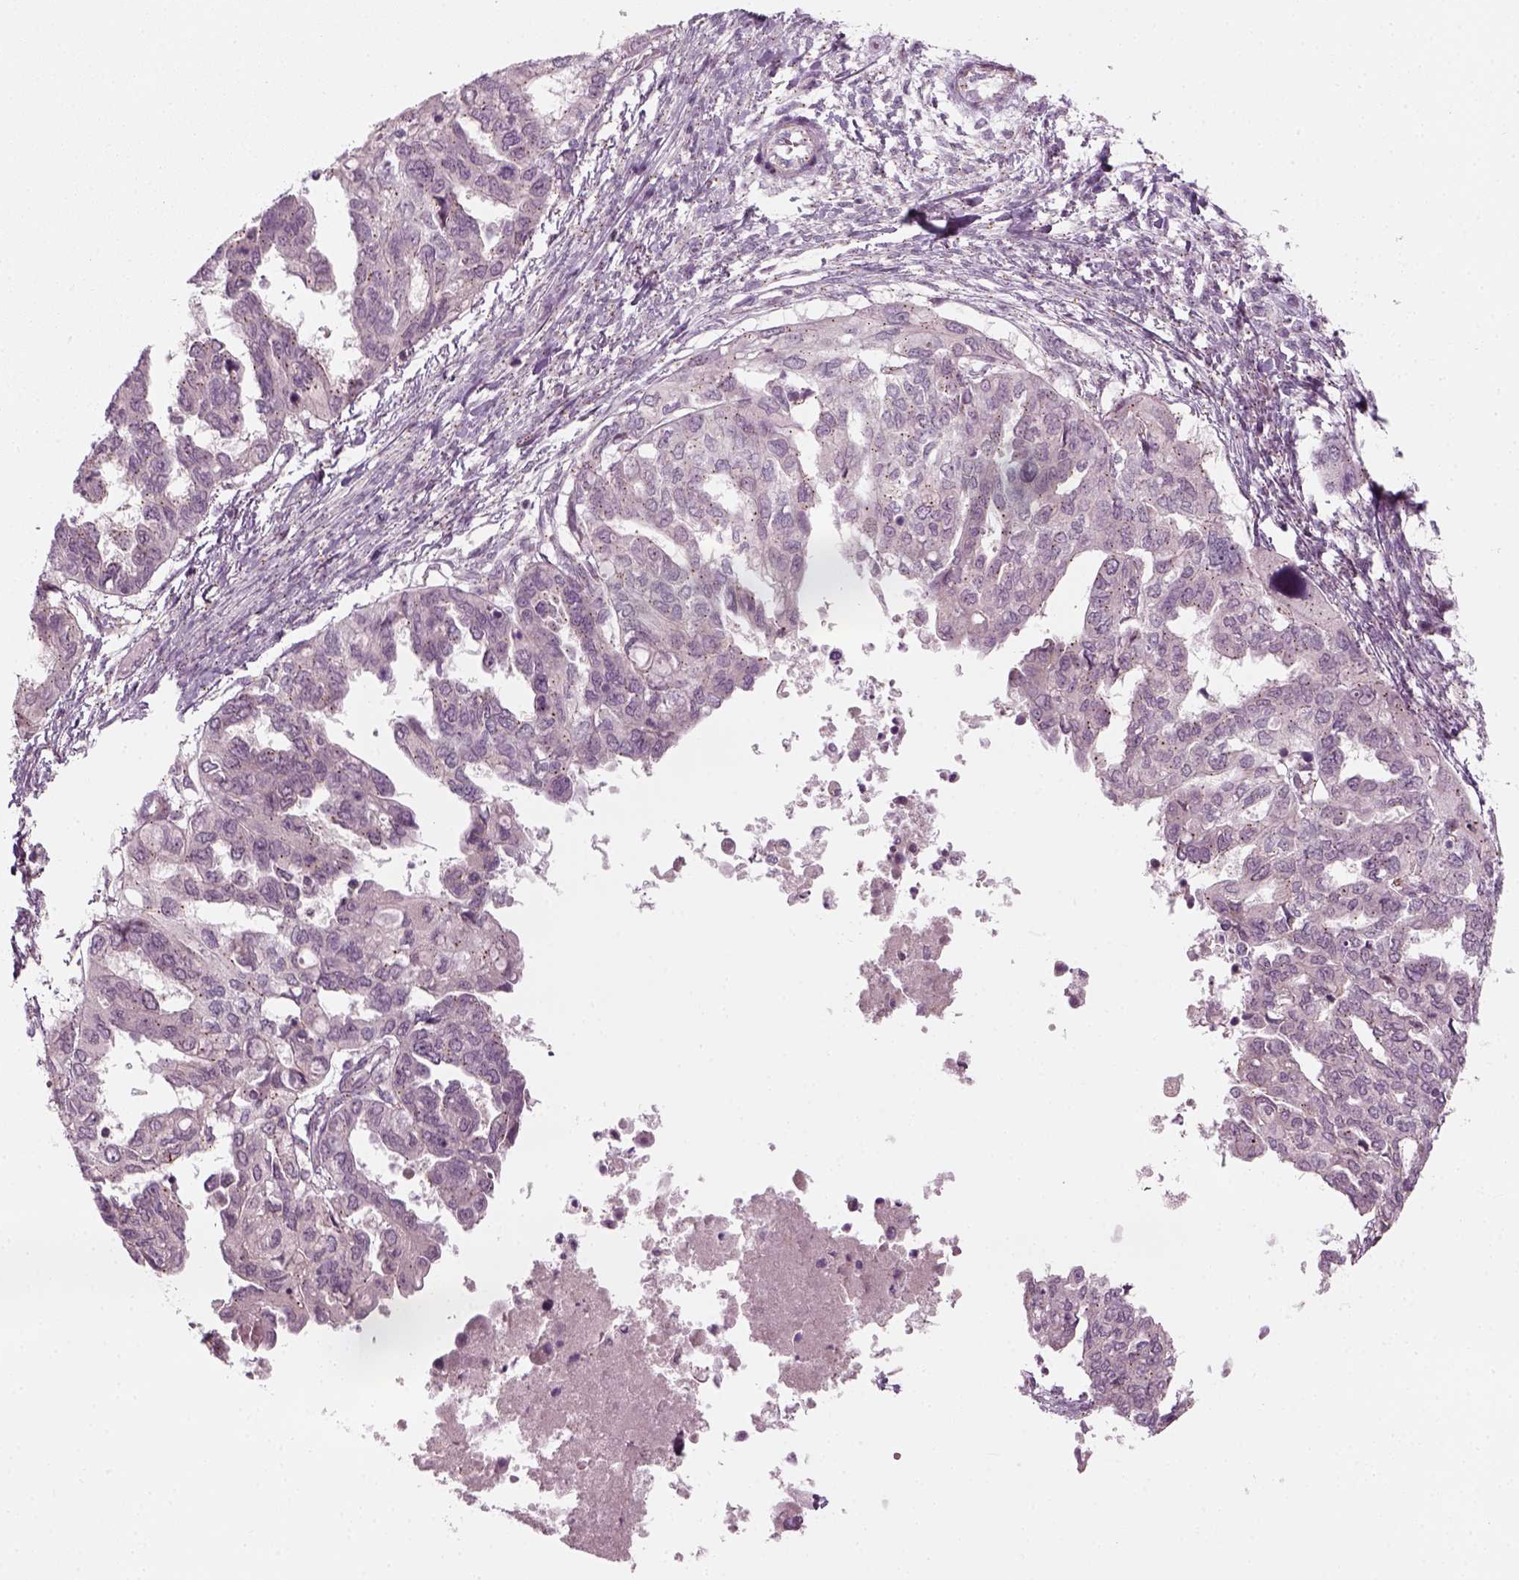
{"staining": {"intensity": "negative", "quantity": "none", "location": "none"}, "tissue": "ovarian cancer", "cell_type": "Tumor cells", "image_type": "cancer", "snomed": [{"axis": "morphology", "description": "Cystadenocarcinoma, serous, NOS"}, {"axis": "topography", "description": "Ovary"}], "caption": "High power microscopy image of an IHC histopathology image of ovarian cancer, revealing no significant positivity in tumor cells. (DAB IHC visualized using brightfield microscopy, high magnification).", "gene": "MLIP", "patient": {"sex": "female", "age": 53}}